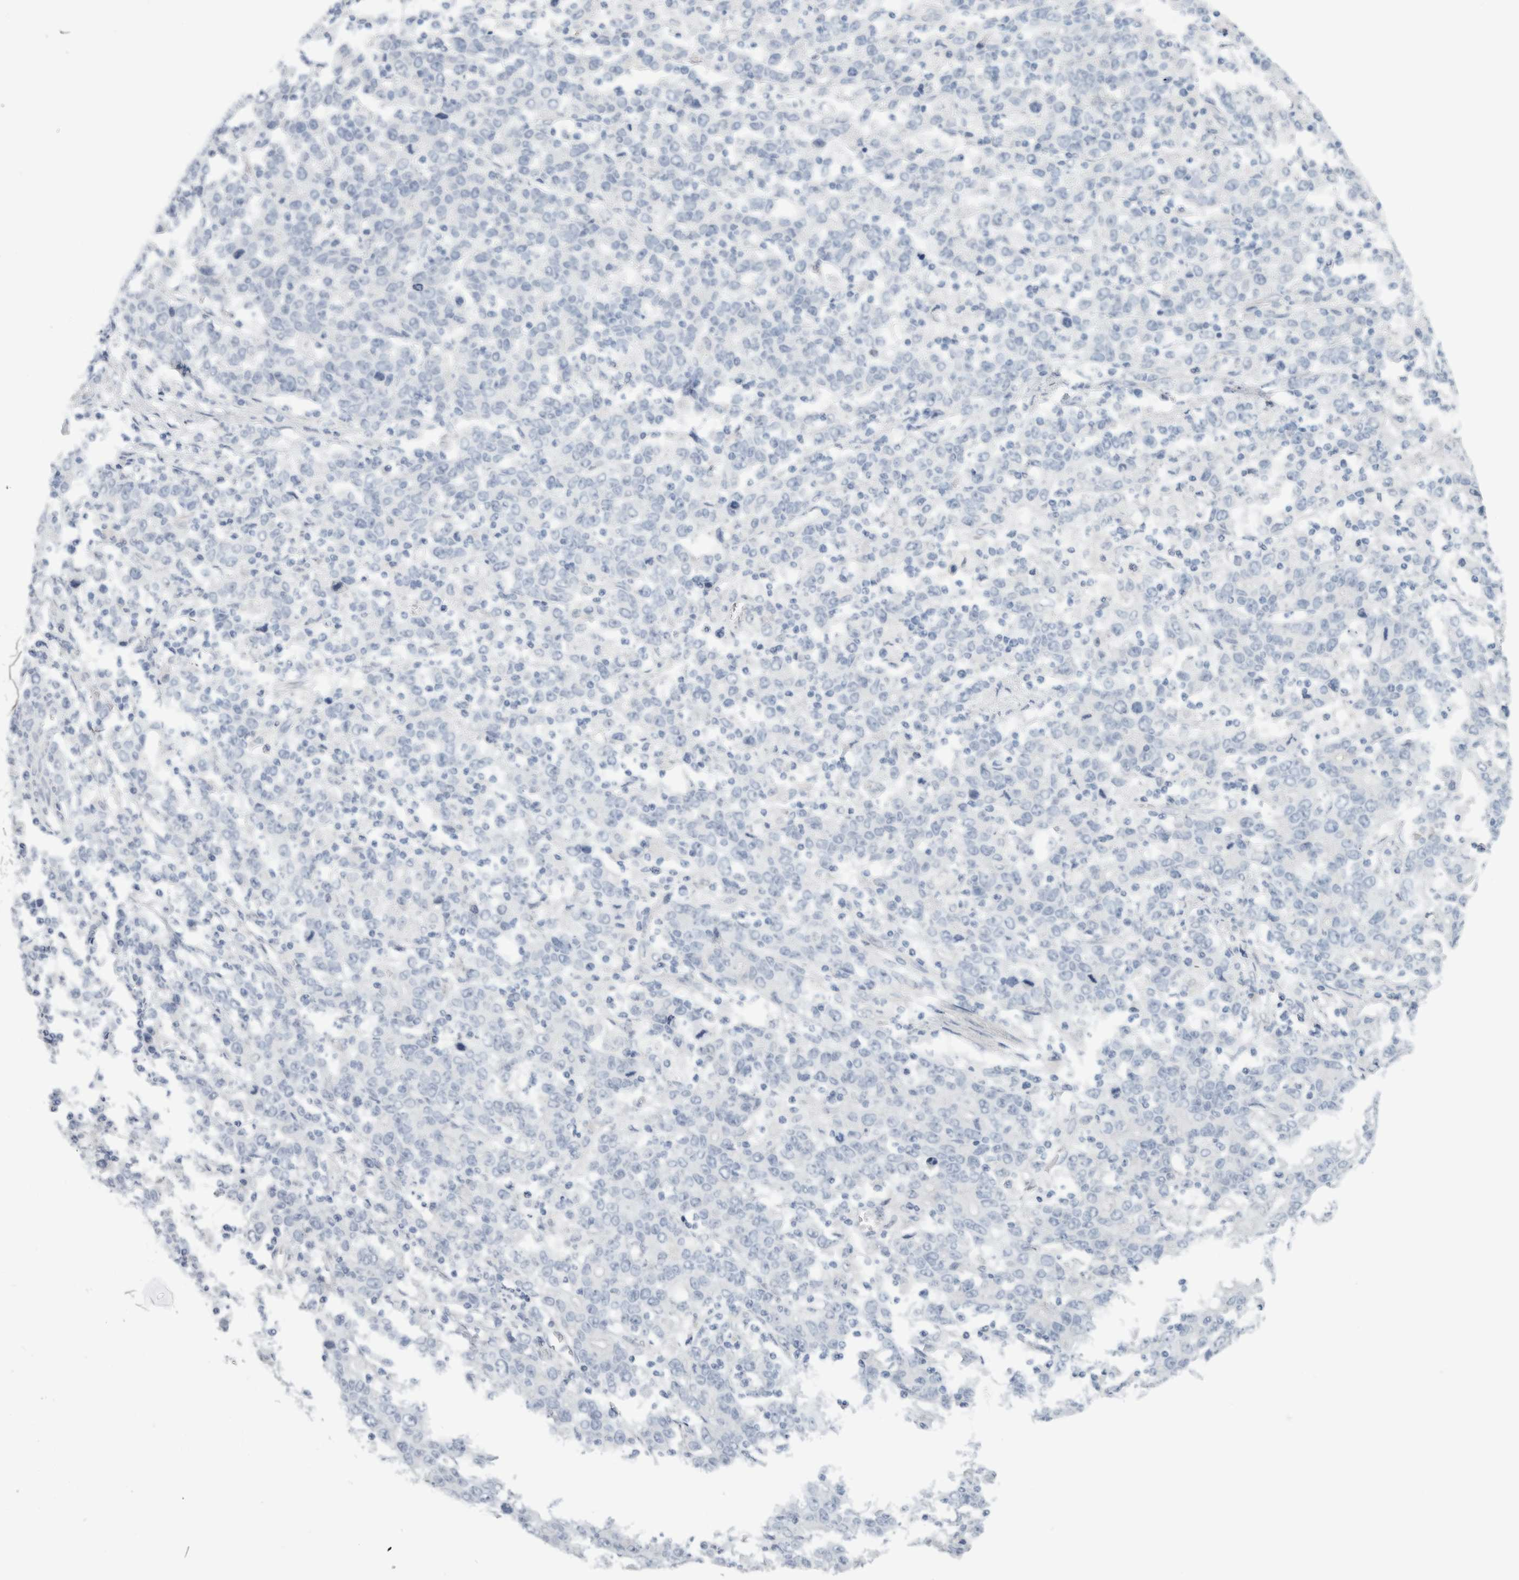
{"staining": {"intensity": "negative", "quantity": "none", "location": "none"}, "tissue": "stomach cancer", "cell_type": "Tumor cells", "image_type": "cancer", "snomed": [{"axis": "morphology", "description": "Adenocarcinoma, NOS"}, {"axis": "topography", "description": "Stomach, upper"}], "caption": "Immunohistochemistry (IHC) micrograph of stomach cancer stained for a protein (brown), which reveals no expression in tumor cells.", "gene": "FMR1NB", "patient": {"sex": "male", "age": 69}}